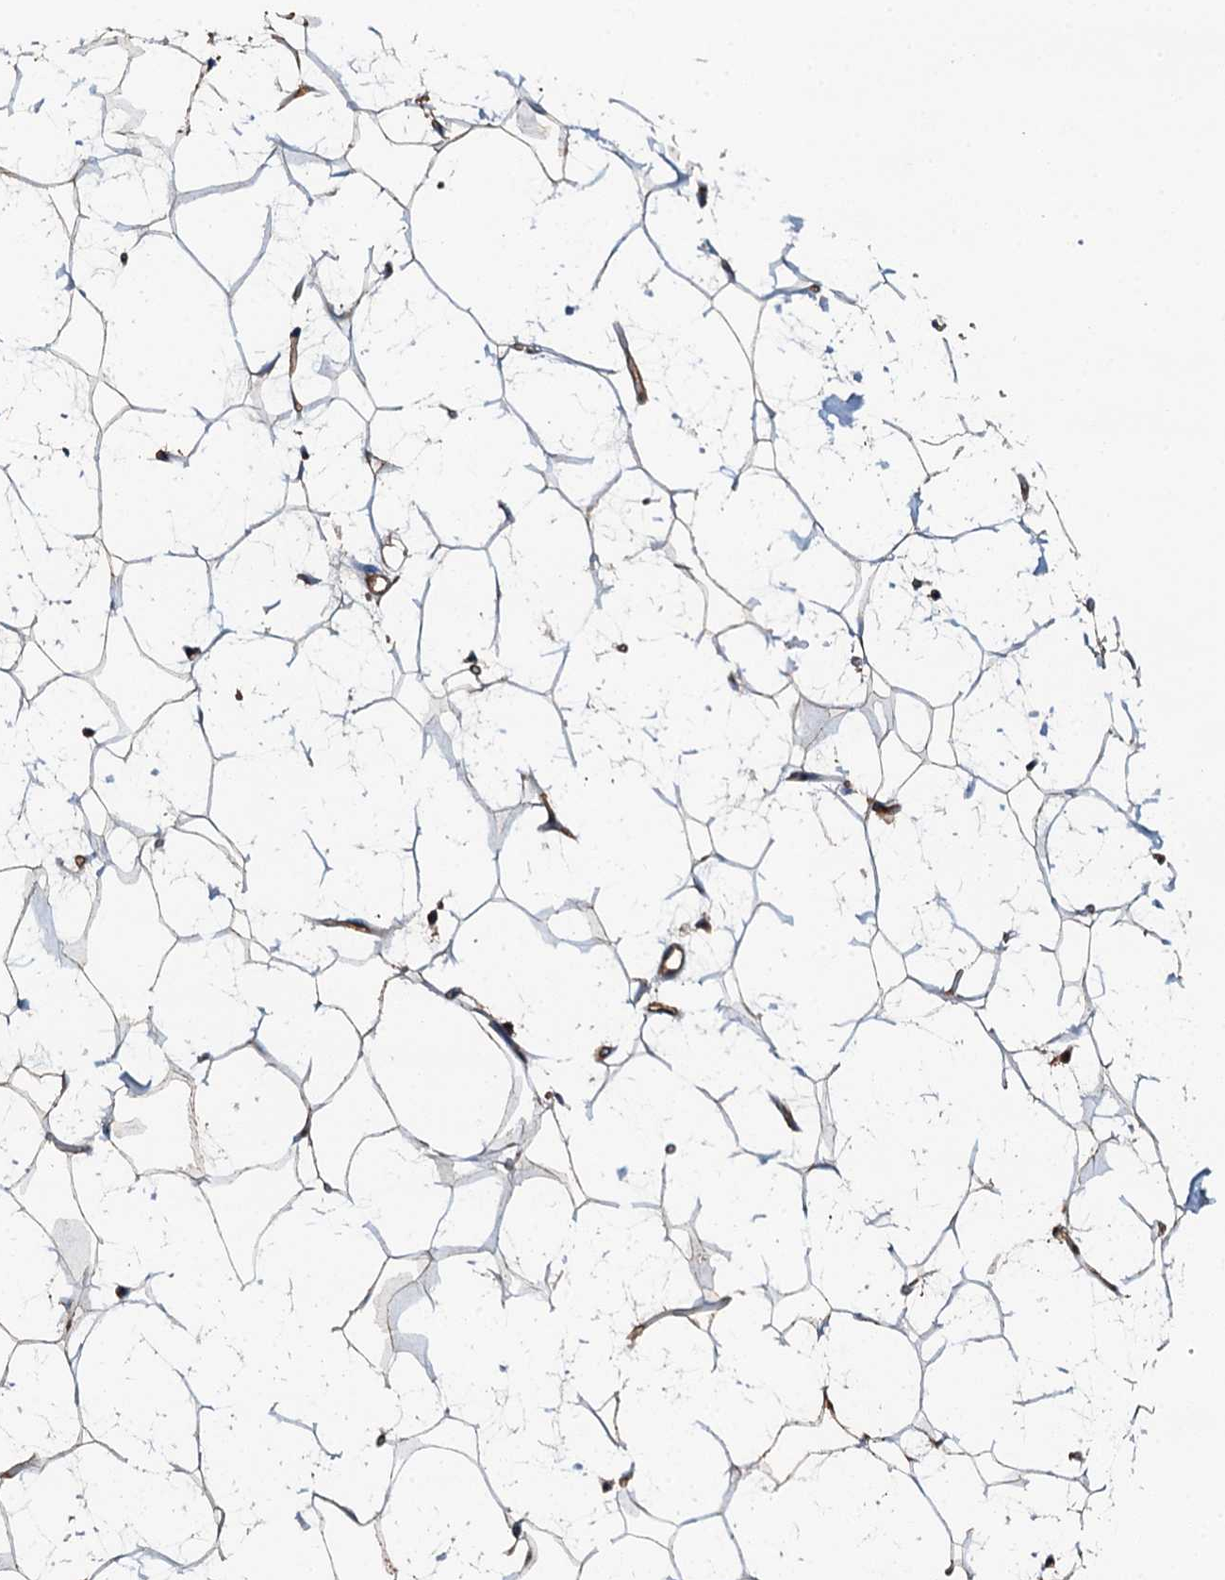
{"staining": {"intensity": "negative", "quantity": "none", "location": "none"}, "tissue": "adipose tissue", "cell_type": "Adipocytes", "image_type": "normal", "snomed": [{"axis": "morphology", "description": "Normal tissue, NOS"}, {"axis": "topography", "description": "Breast"}], "caption": "DAB (3,3'-diaminobenzidine) immunohistochemical staining of unremarkable adipose tissue reveals no significant positivity in adipocytes.", "gene": "GRK2", "patient": {"sex": "female", "age": 26}}